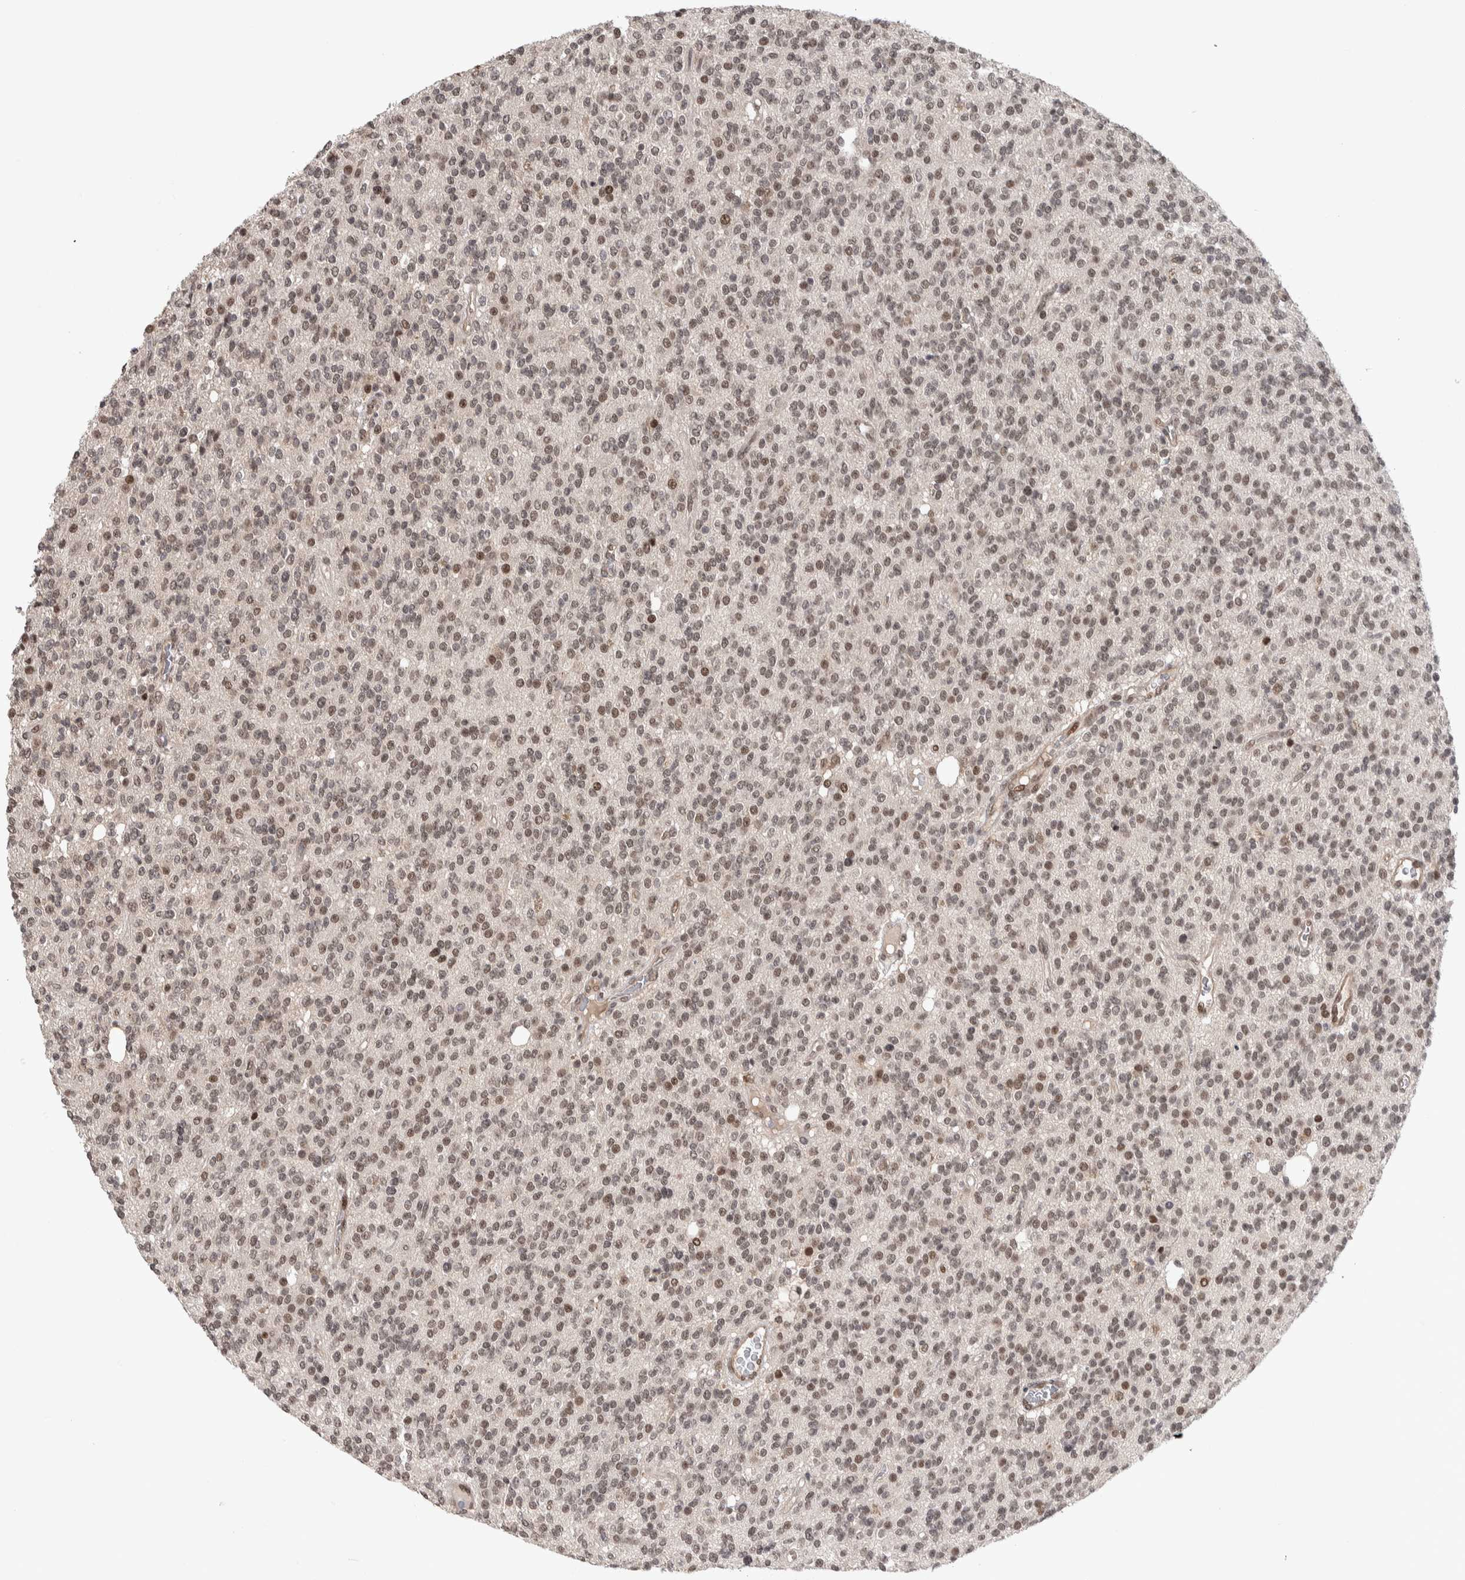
{"staining": {"intensity": "moderate", "quantity": ">75%", "location": "nuclear"}, "tissue": "glioma", "cell_type": "Tumor cells", "image_type": "cancer", "snomed": [{"axis": "morphology", "description": "Glioma, malignant, High grade"}, {"axis": "topography", "description": "Brain"}], "caption": "Protein expression analysis of glioma displays moderate nuclear staining in approximately >75% of tumor cells.", "gene": "ZSCAN21", "patient": {"sex": "male", "age": 34}}